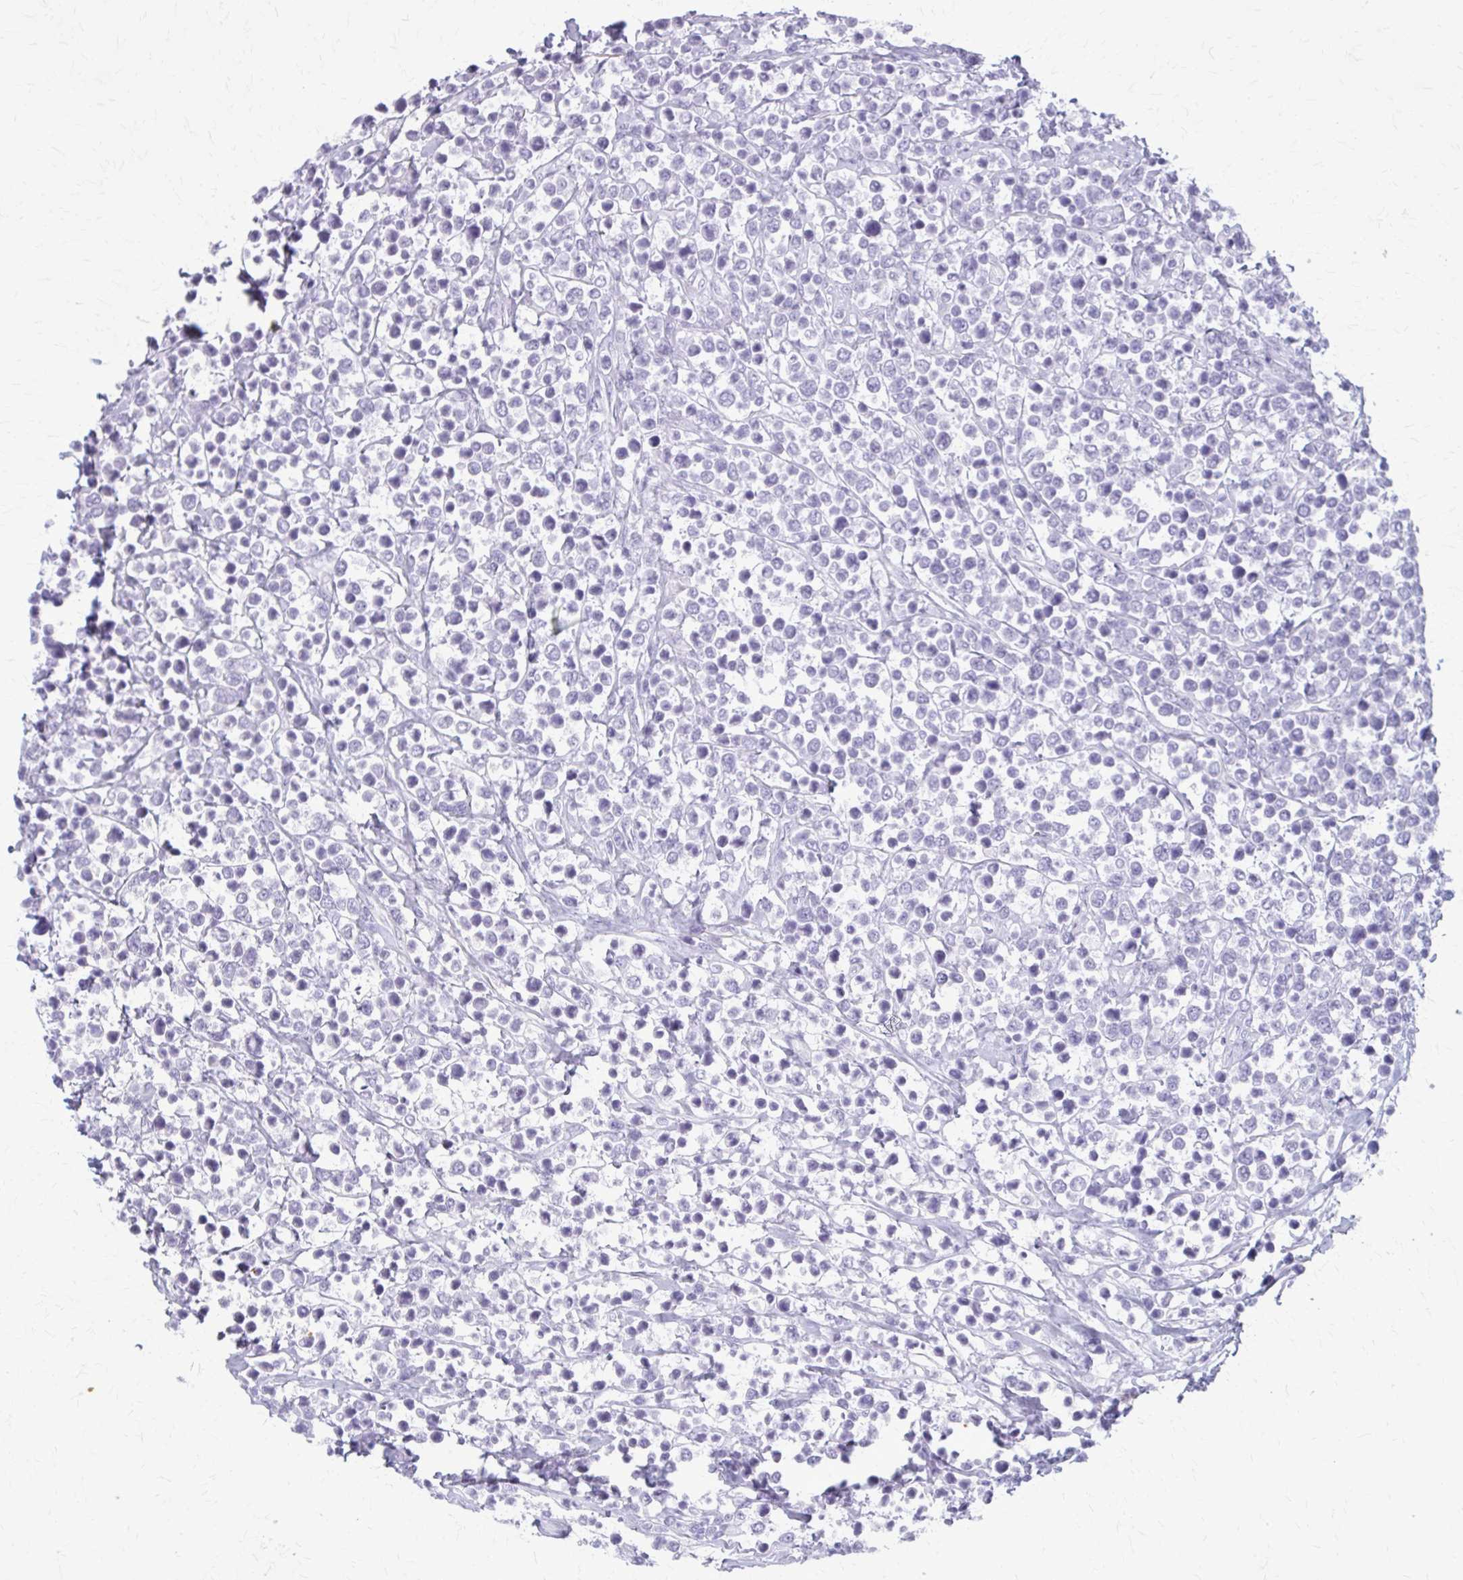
{"staining": {"intensity": "negative", "quantity": "none", "location": "none"}, "tissue": "lymphoma", "cell_type": "Tumor cells", "image_type": "cancer", "snomed": [{"axis": "morphology", "description": "Malignant lymphoma, non-Hodgkin's type, High grade"}, {"axis": "topography", "description": "Soft tissue"}], "caption": "Immunohistochemistry (IHC) image of lymphoma stained for a protein (brown), which shows no staining in tumor cells.", "gene": "KRT5", "patient": {"sex": "female", "age": 56}}